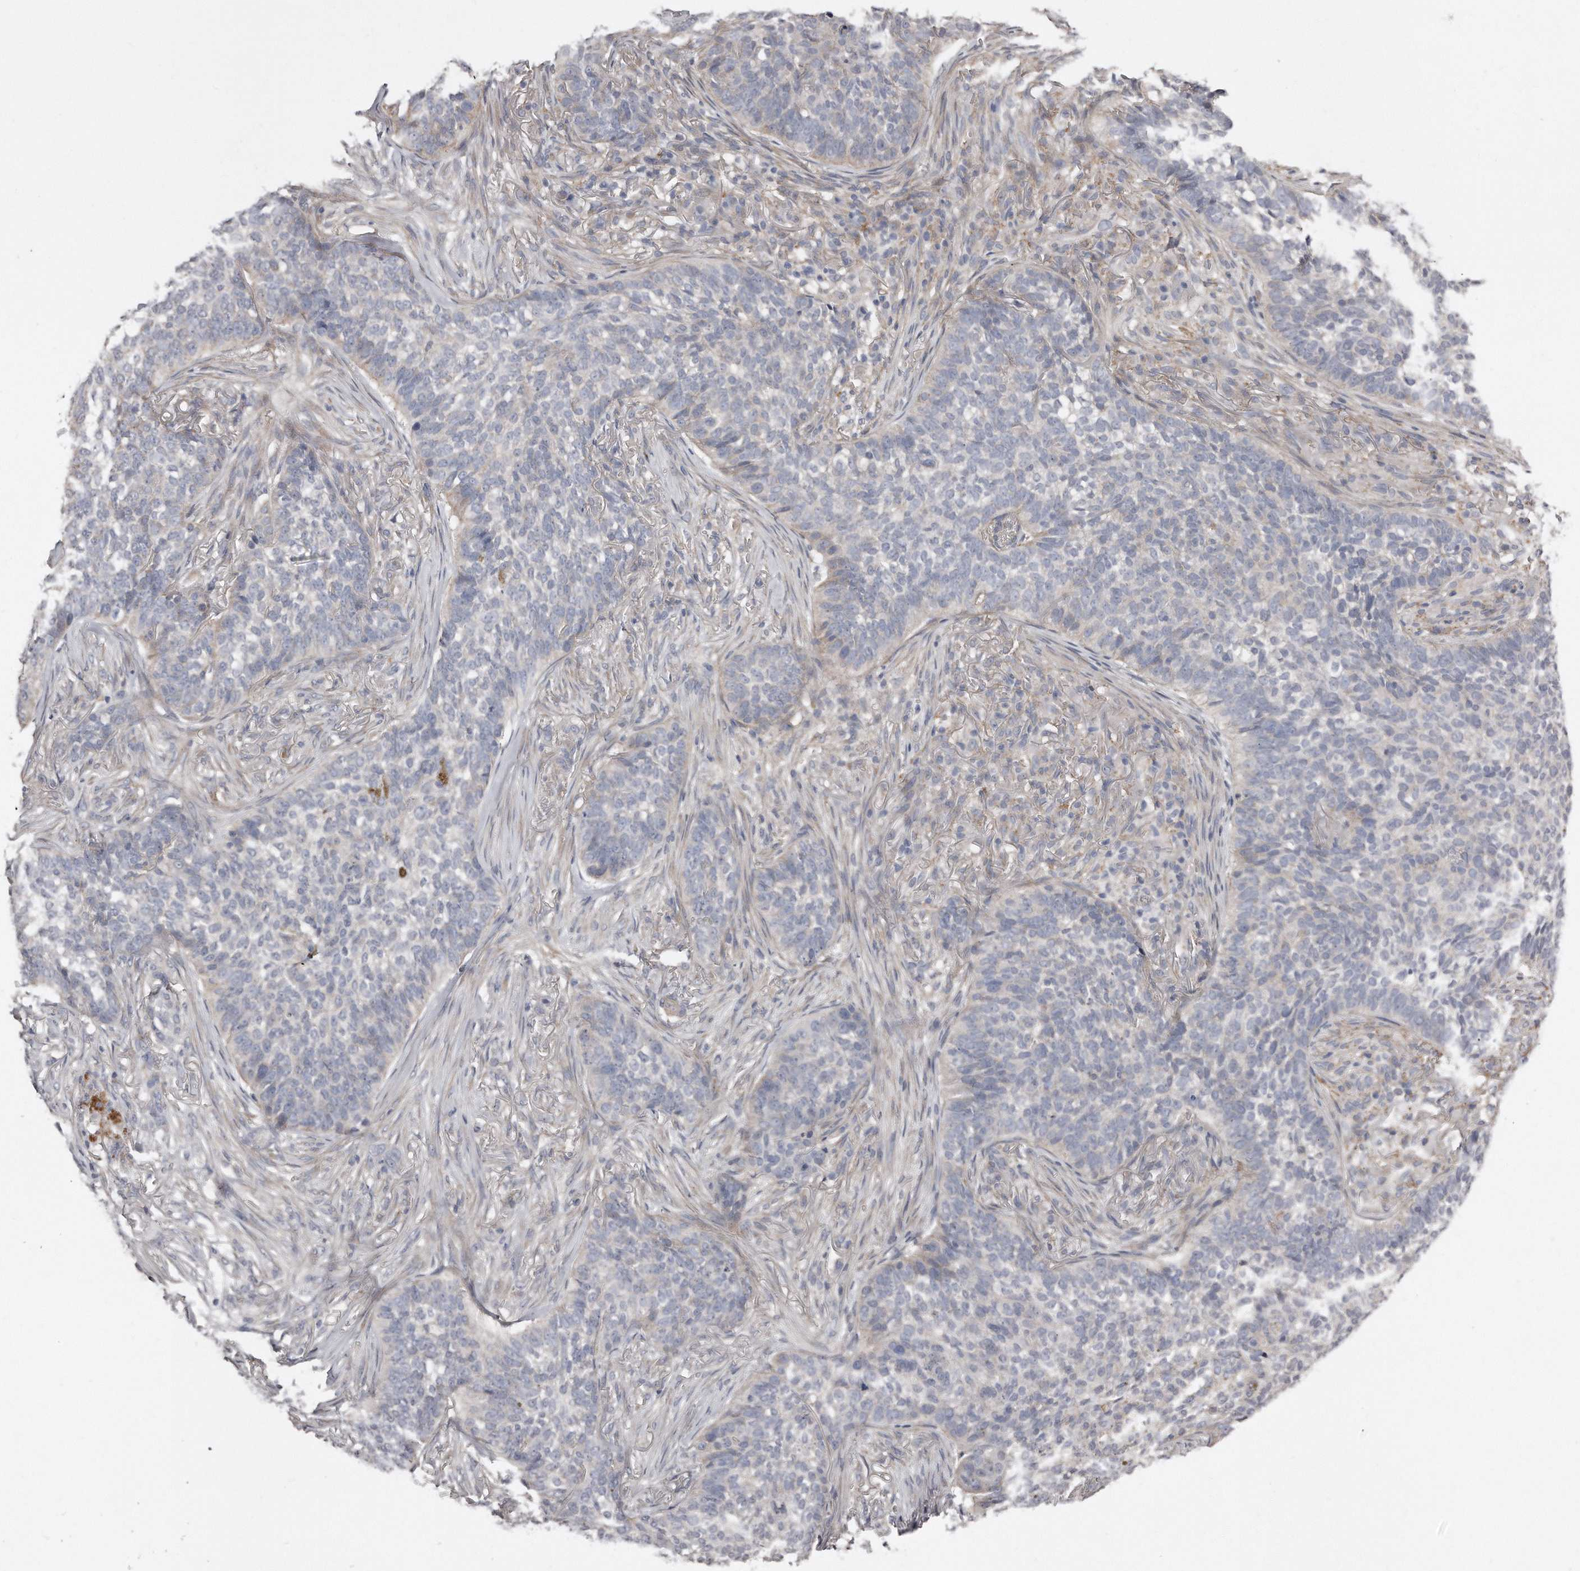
{"staining": {"intensity": "negative", "quantity": "none", "location": "none"}, "tissue": "skin cancer", "cell_type": "Tumor cells", "image_type": "cancer", "snomed": [{"axis": "morphology", "description": "Basal cell carcinoma"}, {"axis": "topography", "description": "Skin"}], "caption": "IHC image of human basal cell carcinoma (skin) stained for a protein (brown), which exhibits no expression in tumor cells. (IHC, brightfield microscopy, high magnification).", "gene": "LMOD1", "patient": {"sex": "male", "age": 85}}